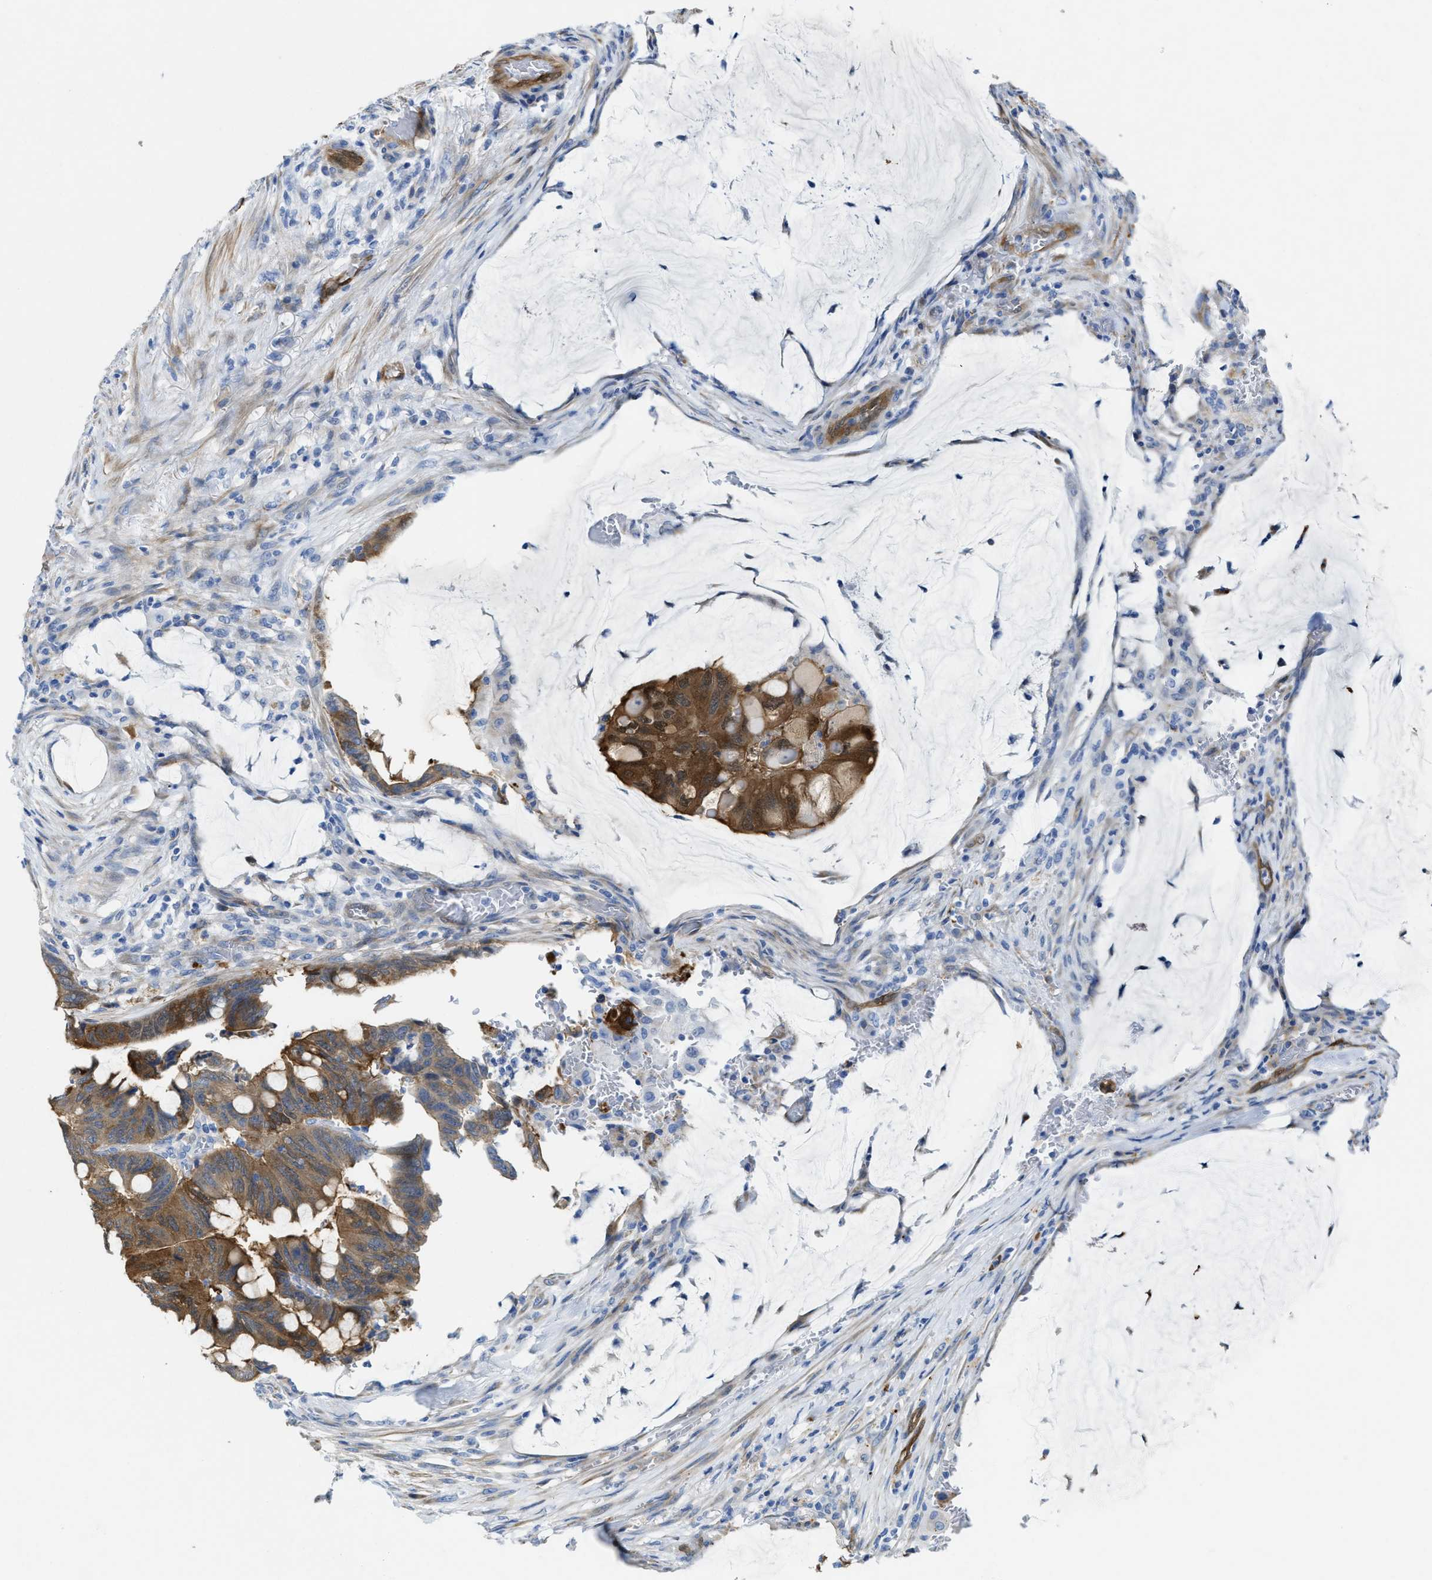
{"staining": {"intensity": "moderate", "quantity": ">75%", "location": "cytoplasmic/membranous,nuclear"}, "tissue": "colorectal cancer", "cell_type": "Tumor cells", "image_type": "cancer", "snomed": [{"axis": "morphology", "description": "Normal tissue, NOS"}, {"axis": "morphology", "description": "Adenocarcinoma, NOS"}, {"axis": "topography", "description": "Rectum"}, {"axis": "topography", "description": "Peripheral nerve tissue"}], "caption": "A medium amount of moderate cytoplasmic/membranous and nuclear staining is seen in approximately >75% of tumor cells in adenocarcinoma (colorectal) tissue.", "gene": "ASS1", "patient": {"sex": "male", "age": 92}}